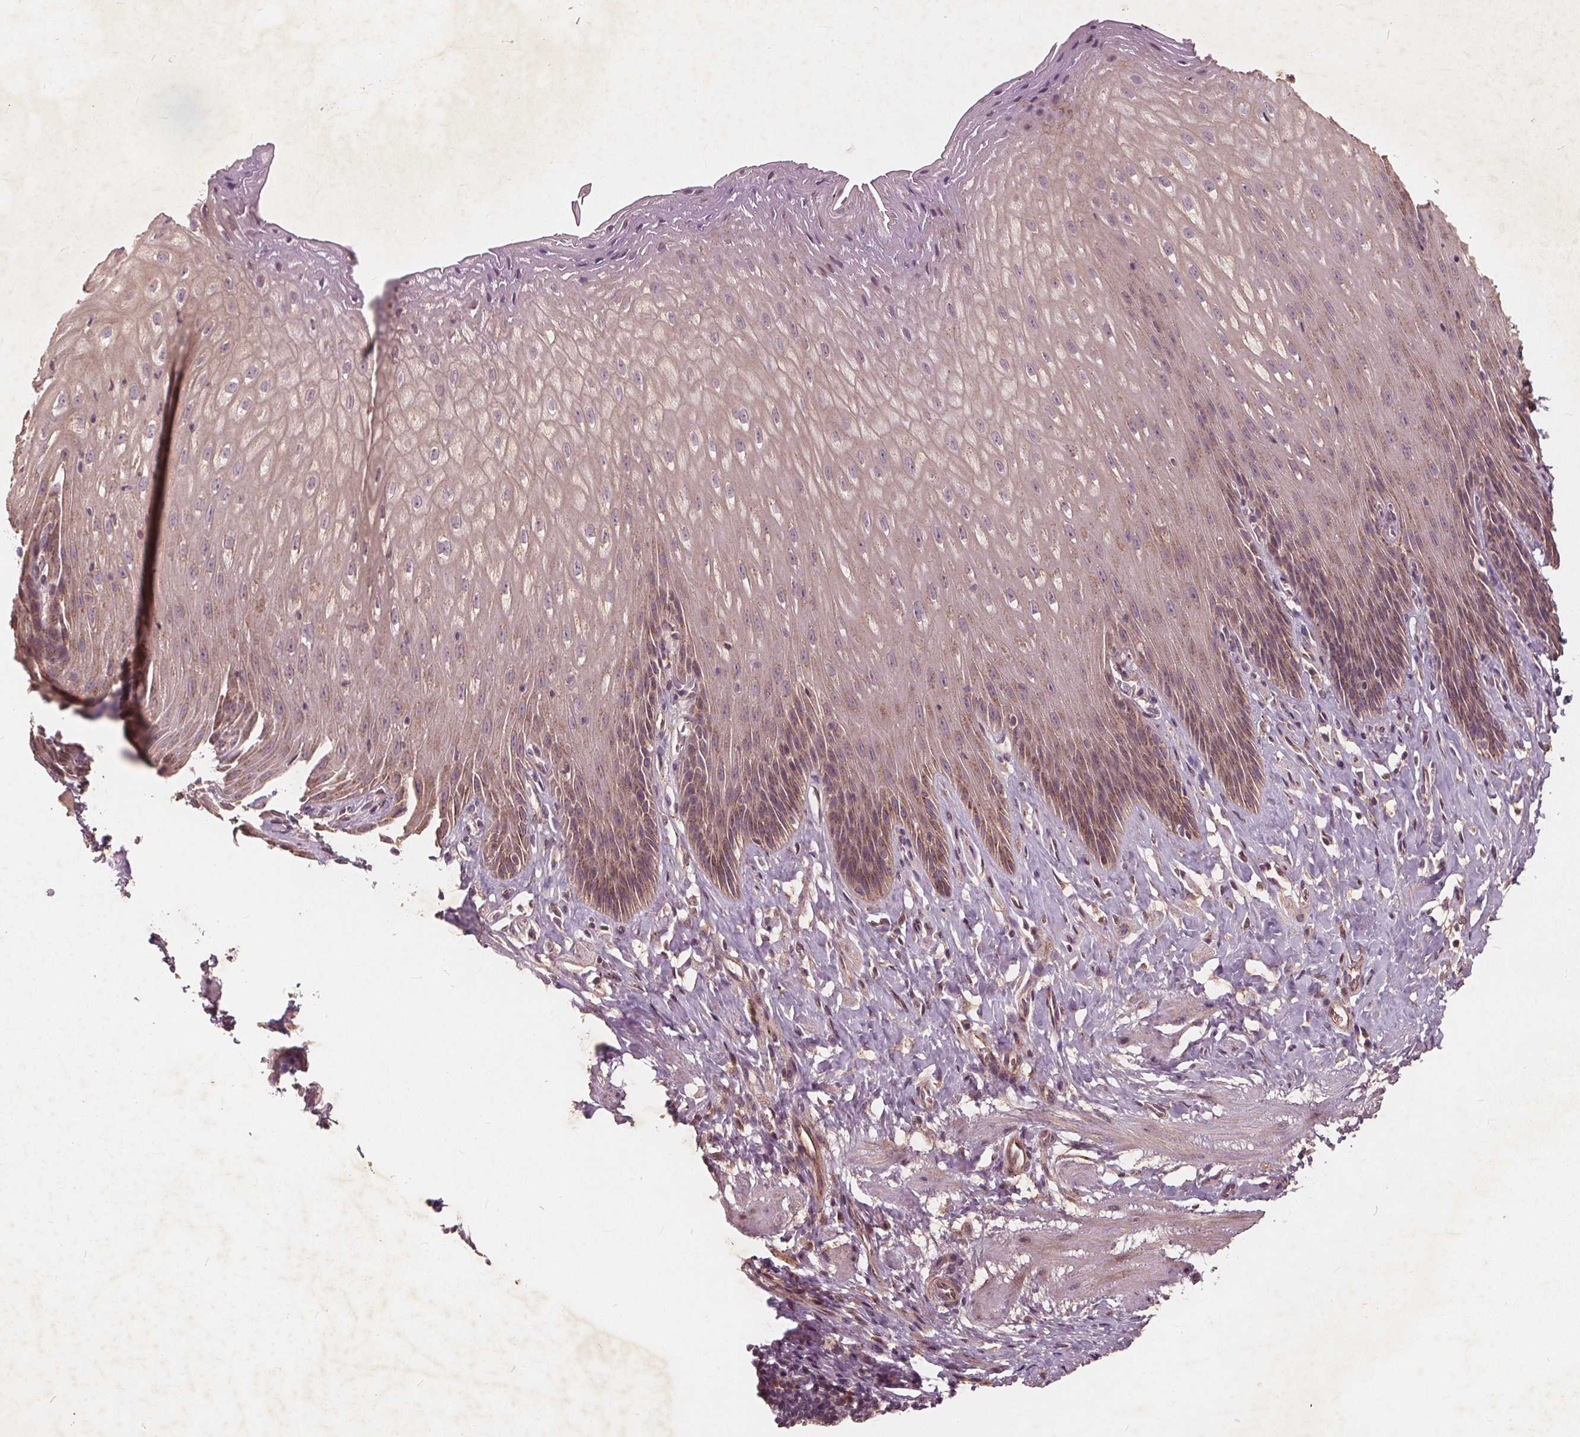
{"staining": {"intensity": "weak", "quantity": "25%-75%", "location": "cytoplasmic/membranous"}, "tissue": "esophagus", "cell_type": "Squamous epithelial cells", "image_type": "normal", "snomed": [{"axis": "morphology", "description": "Normal tissue, NOS"}, {"axis": "topography", "description": "Esophagus"}], "caption": "The immunohistochemical stain highlights weak cytoplasmic/membranous expression in squamous epithelial cells of unremarkable esophagus. (Stains: DAB (3,3'-diaminobenzidine) in brown, nuclei in blue, Microscopy: brightfield microscopy at high magnification).", "gene": "CSNK1G2", "patient": {"sex": "female", "age": 61}}